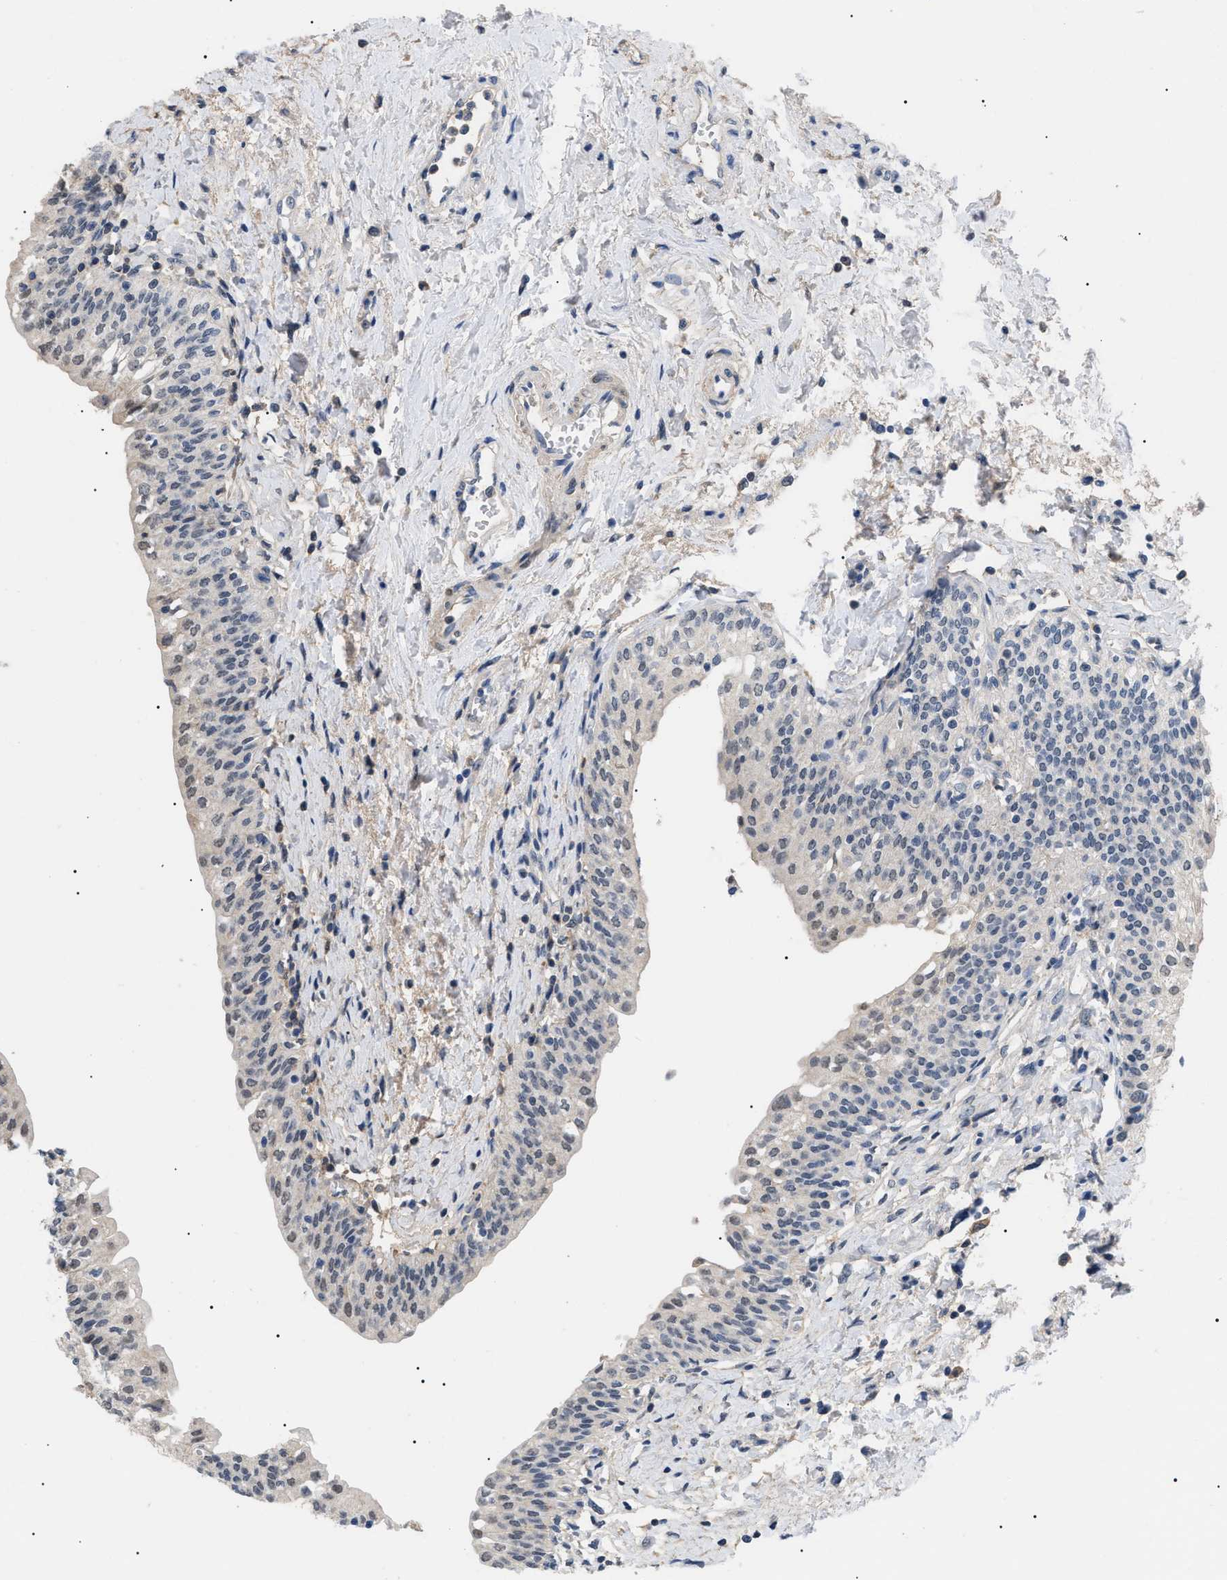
{"staining": {"intensity": "weak", "quantity": "<25%", "location": "nuclear"}, "tissue": "urinary bladder", "cell_type": "Urothelial cells", "image_type": "normal", "snomed": [{"axis": "morphology", "description": "Normal tissue, NOS"}, {"axis": "topography", "description": "Urinary bladder"}], "caption": "Human urinary bladder stained for a protein using IHC demonstrates no positivity in urothelial cells.", "gene": "PRRT2", "patient": {"sex": "male", "age": 55}}